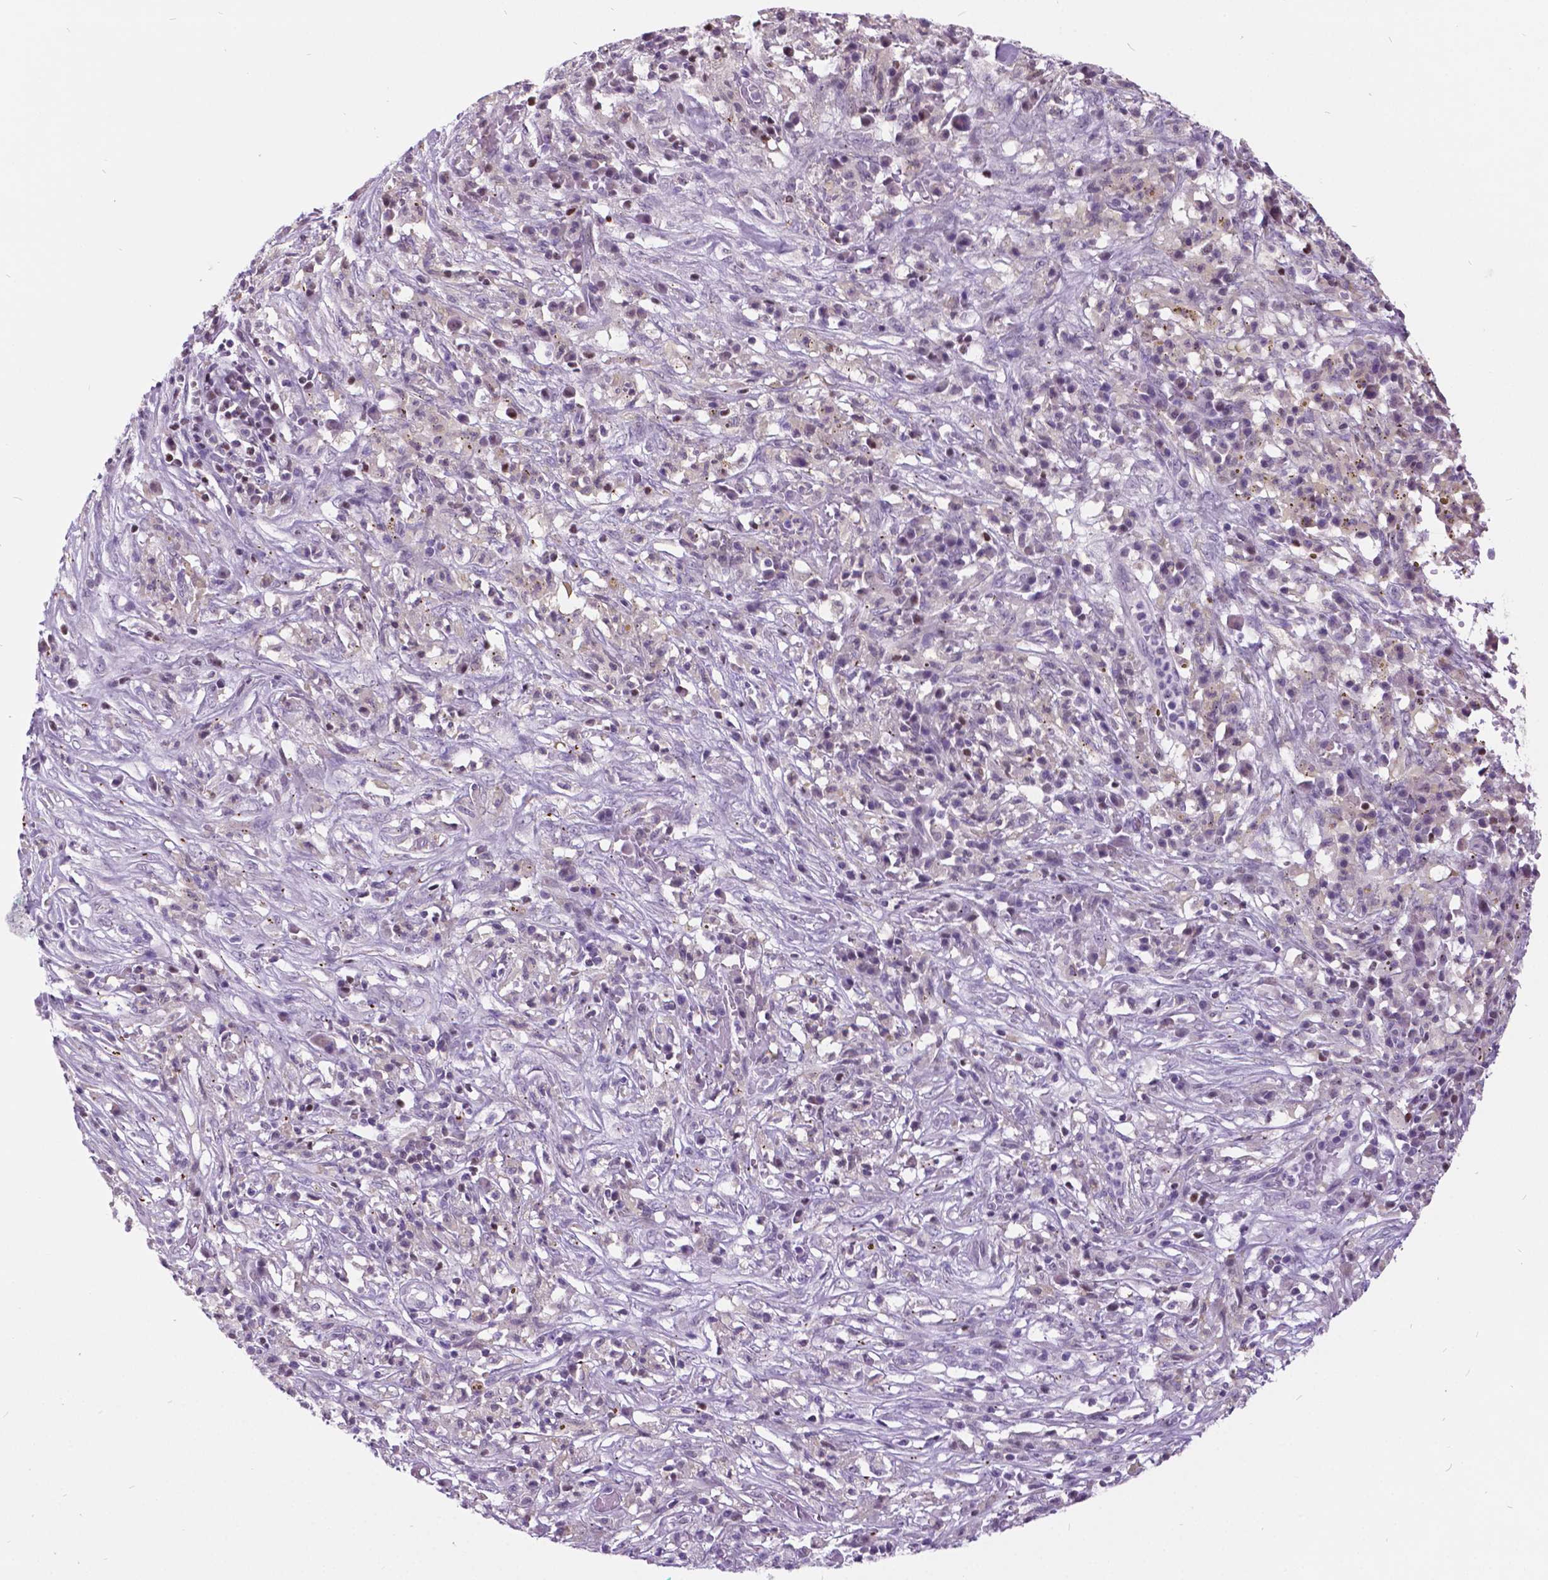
{"staining": {"intensity": "negative", "quantity": "none", "location": "none"}, "tissue": "melanoma", "cell_type": "Tumor cells", "image_type": "cancer", "snomed": [{"axis": "morphology", "description": "Malignant melanoma, NOS"}, {"axis": "topography", "description": "Skin"}], "caption": "Immunohistochemical staining of melanoma reveals no significant positivity in tumor cells.", "gene": "DPF3", "patient": {"sex": "female", "age": 91}}